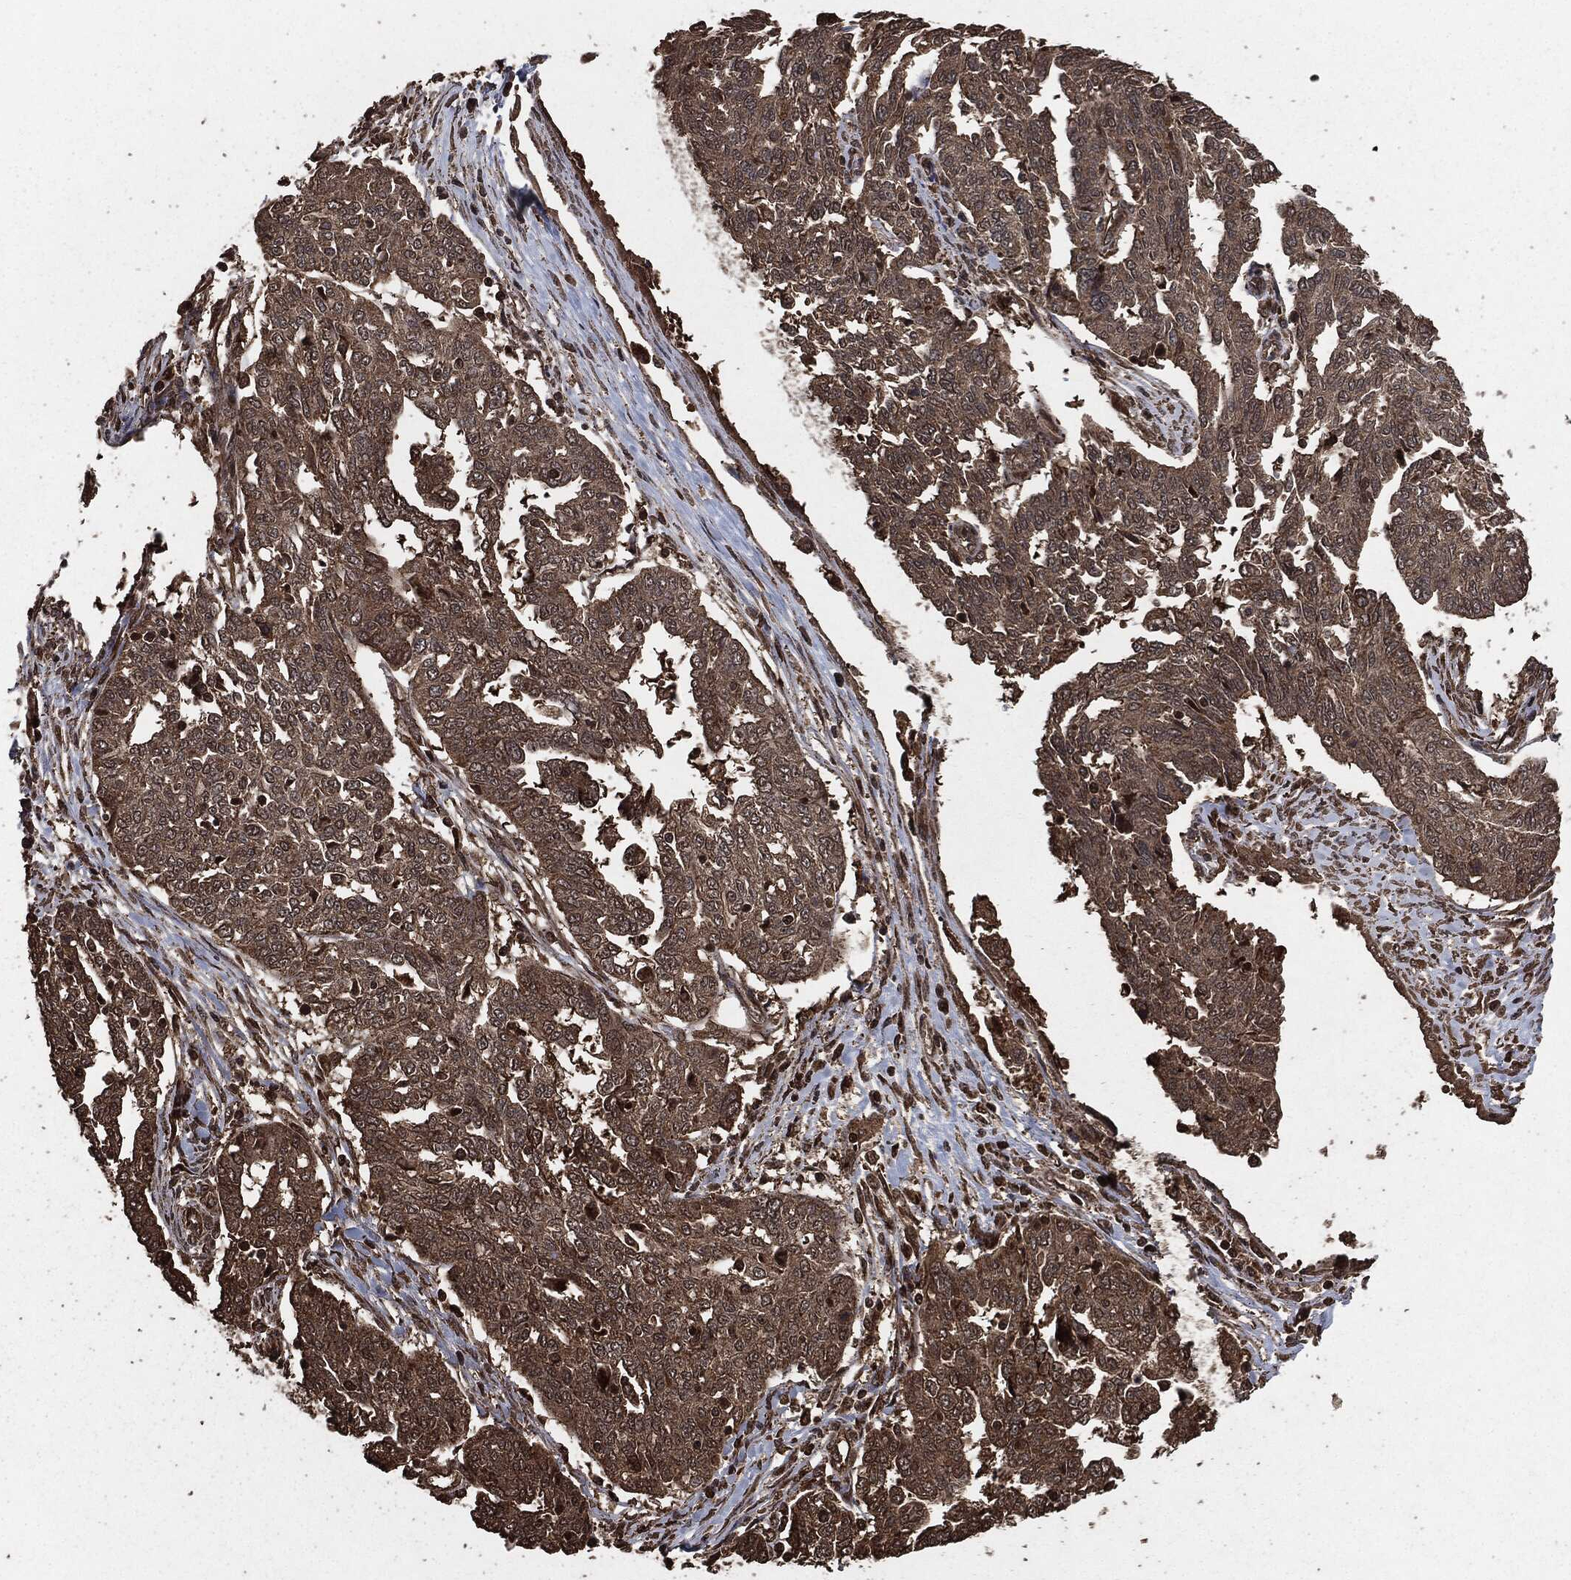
{"staining": {"intensity": "strong", "quantity": "<25%", "location": "cytoplasmic/membranous"}, "tissue": "ovarian cancer", "cell_type": "Tumor cells", "image_type": "cancer", "snomed": [{"axis": "morphology", "description": "Cystadenocarcinoma, serous, NOS"}, {"axis": "topography", "description": "Ovary"}], "caption": "Immunohistochemistry (IHC) image of neoplastic tissue: human ovarian cancer (serous cystadenocarcinoma) stained using IHC reveals medium levels of strong protein expression localized specifically in the cytoplasmic/membranous of tumor cells, appearing as a cytoplasmic/membranous brown color.", "gene": "EGFR", "patient": {"sex": "female", "age": 67}}